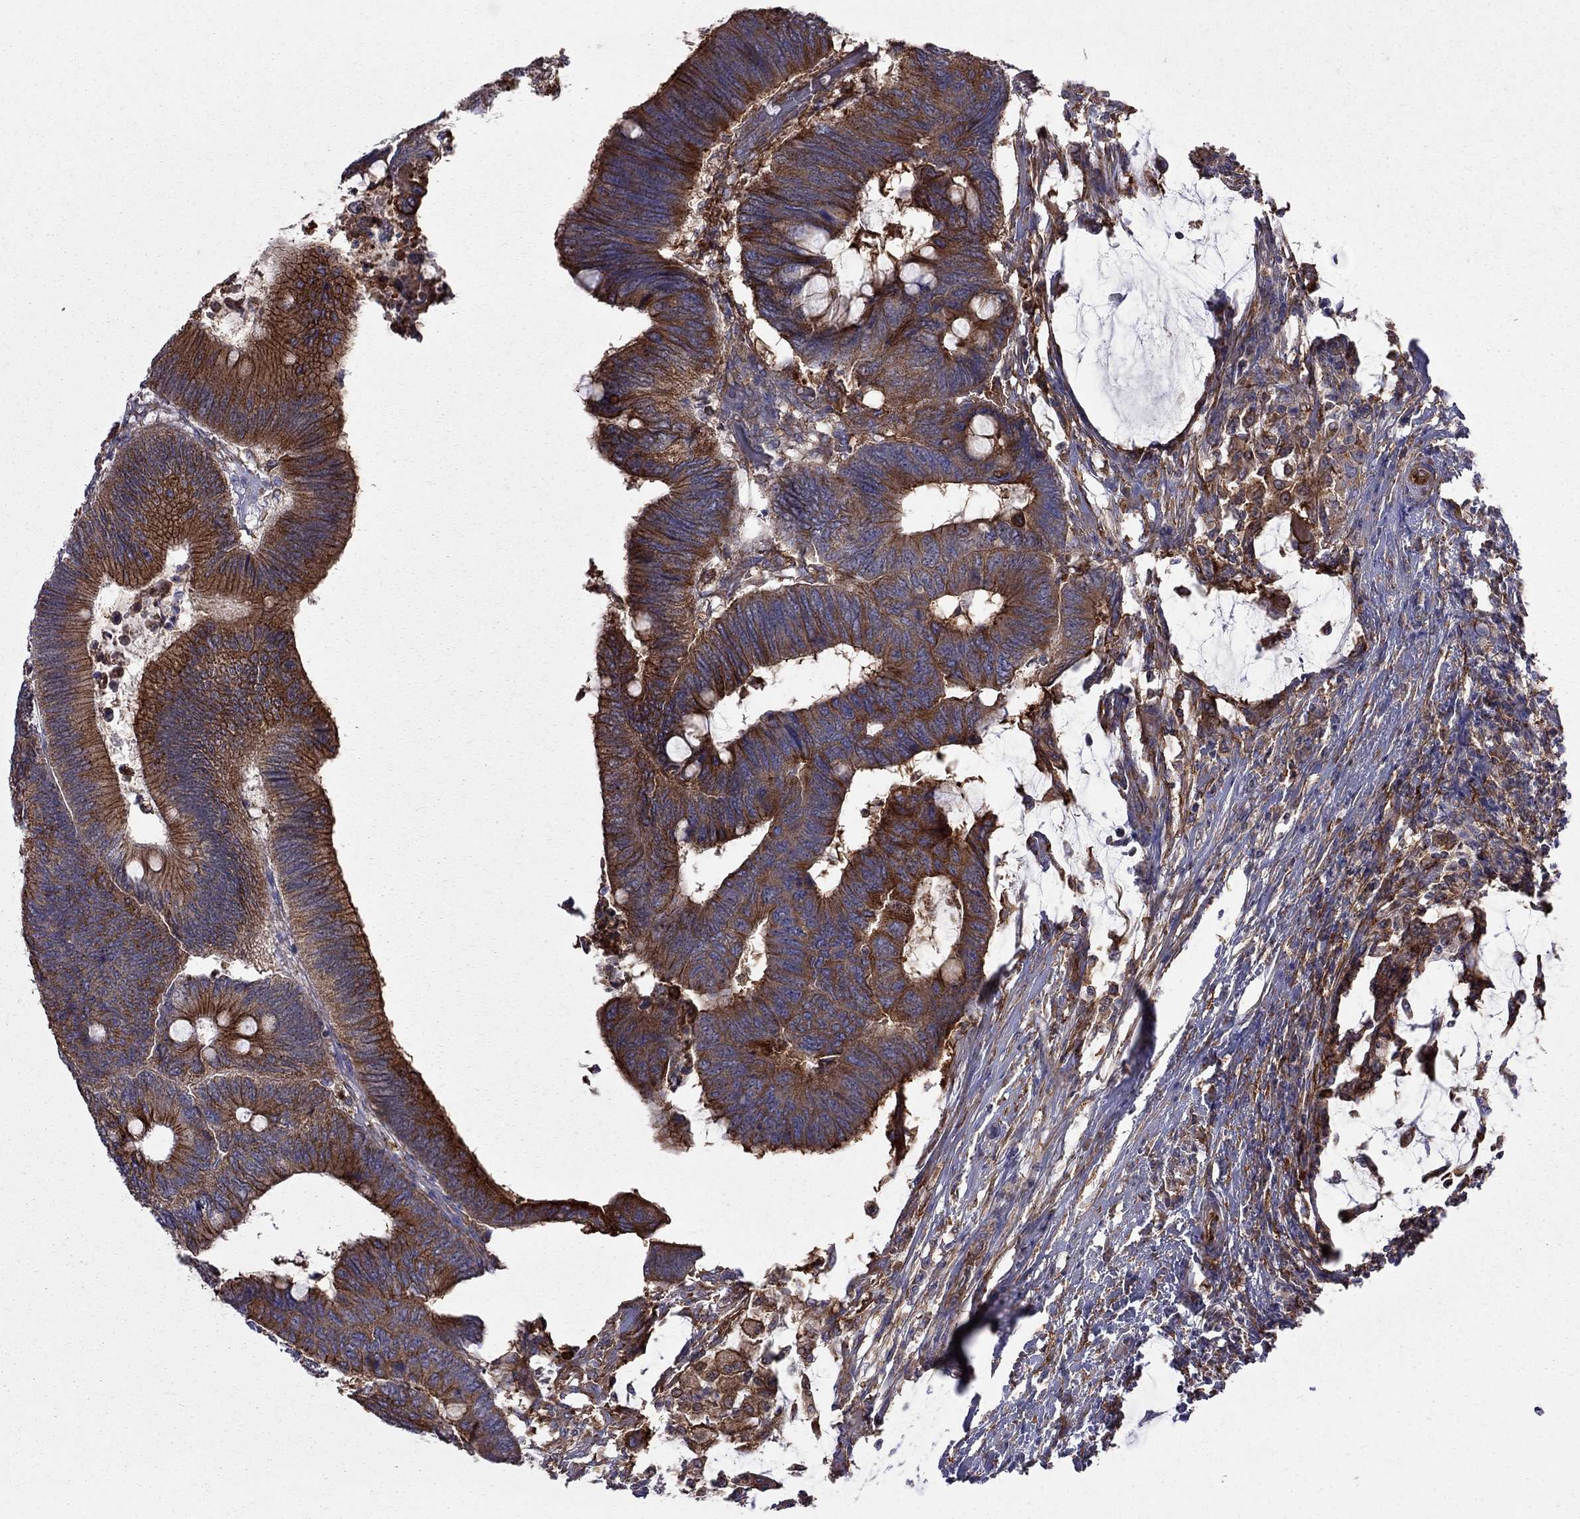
{"staining": {"intensity": "strong", "quantity": ">75%", "location": "cytoplasmic/membranous"}, "tissue": "colorectal cancer", "cell_type": "Tumor cells", "image_type": "cancer", "snomed": [{"axis": "morphology", "description": "Normal tissue, NOS"}, {"axis": "morphology", "description": "Adenocarcinoma, NOS"}, {"axis": "topography", "description": "Rectum"}, {"axis": "topography", "description": "Peripheral nerve tissue"}], "caption": "The photomicrograph exhibits immunohistochemical staining of colorectal adenocarcinoma. There is strong cytoplasmic/membranous positivity is seen in approximately >75% of tumor cells. (brown staining indicates protein expression, while blue staining denotes nuclei).", "gene": "EIF4E3", "patient": {"sex": "male", "age": 92}}